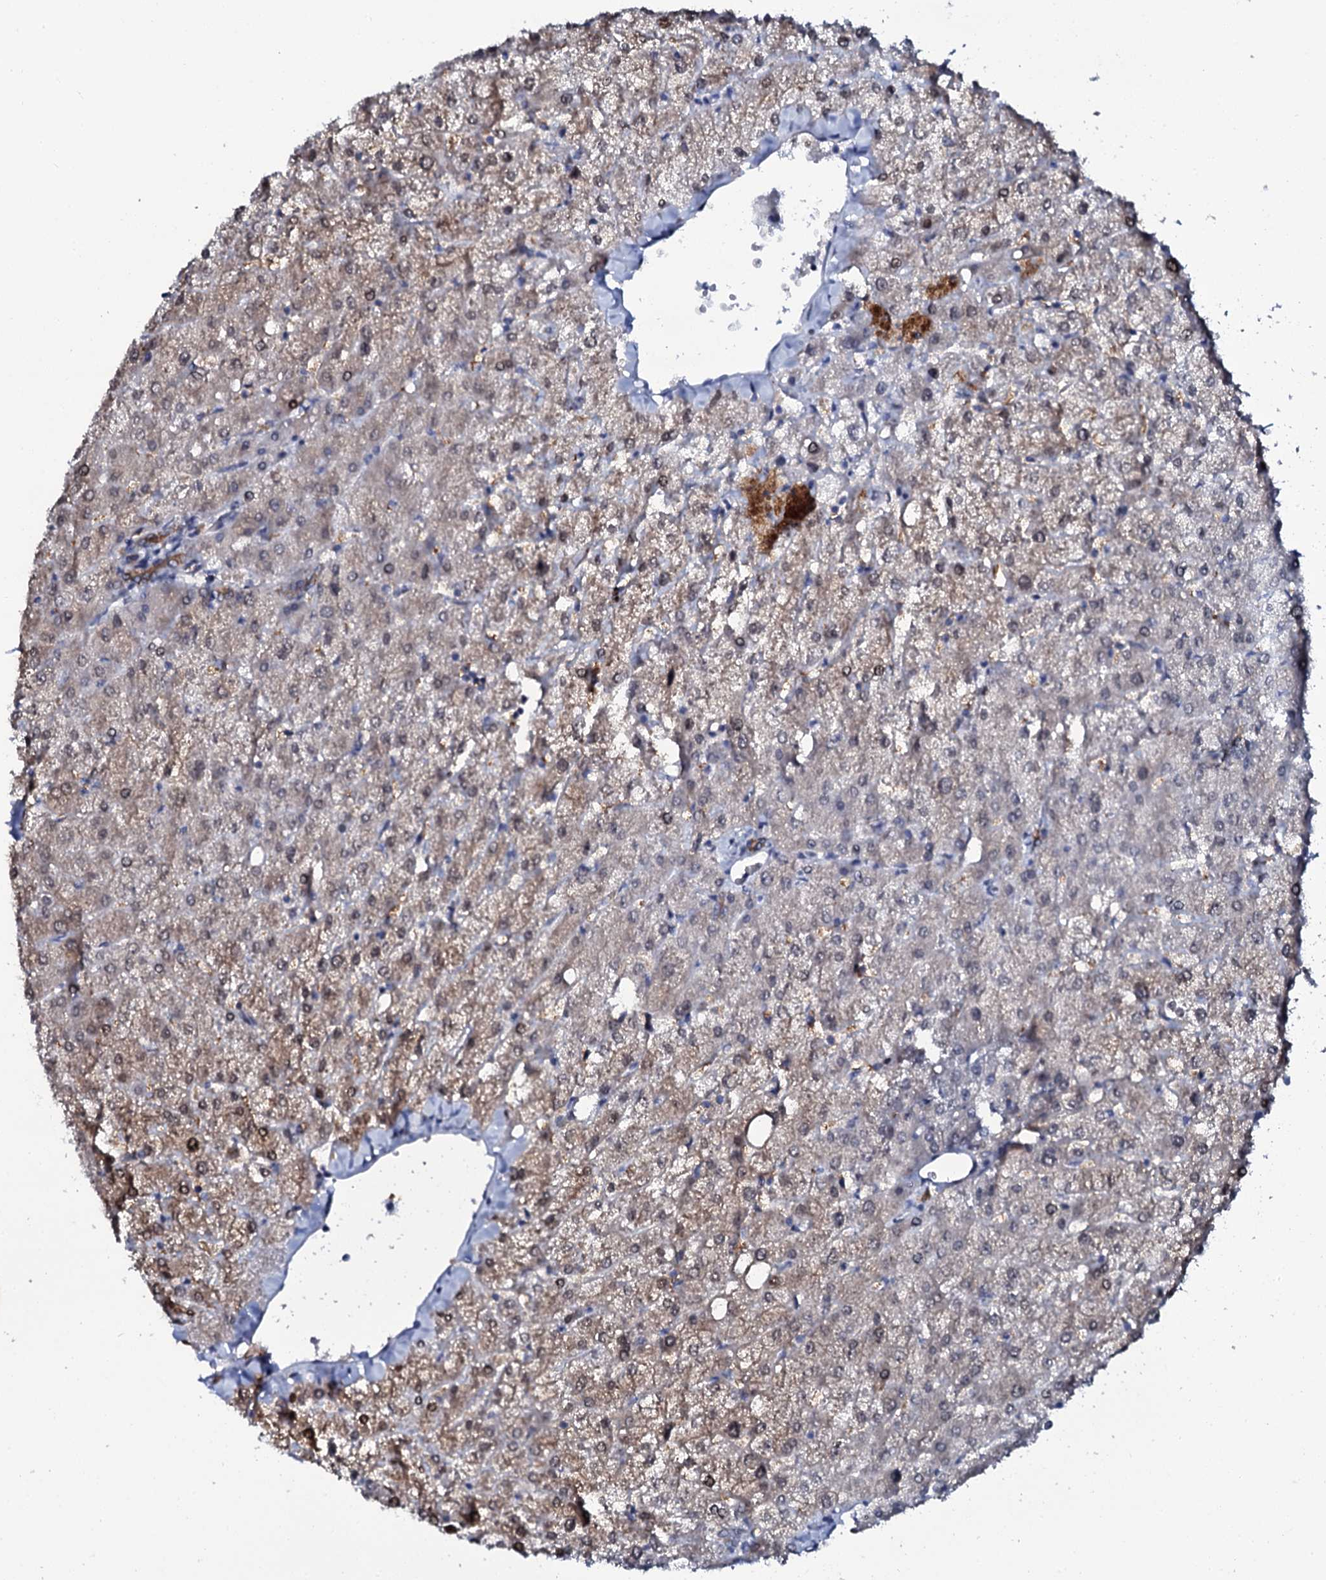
{"staining": {"intensity": "weak", "quantity": ">75%", "location": "cytoplasmic/membranous"}, "tissue": "liver", "cell_type": "Cholangiocytes", "image_type": "normal", "snomed": [{"axis": "morphology", "description": "Normal tissue, NOS"}, {"axis": "topography", "description": "Liver"}], "caption": "The immunohistochemical stain highlights weak cytoplasmic/membranous expression in cholangiocytes of unremarkable liver.", "gene": "C10orf88", "patient": {"sex": "female", "age": 54}}